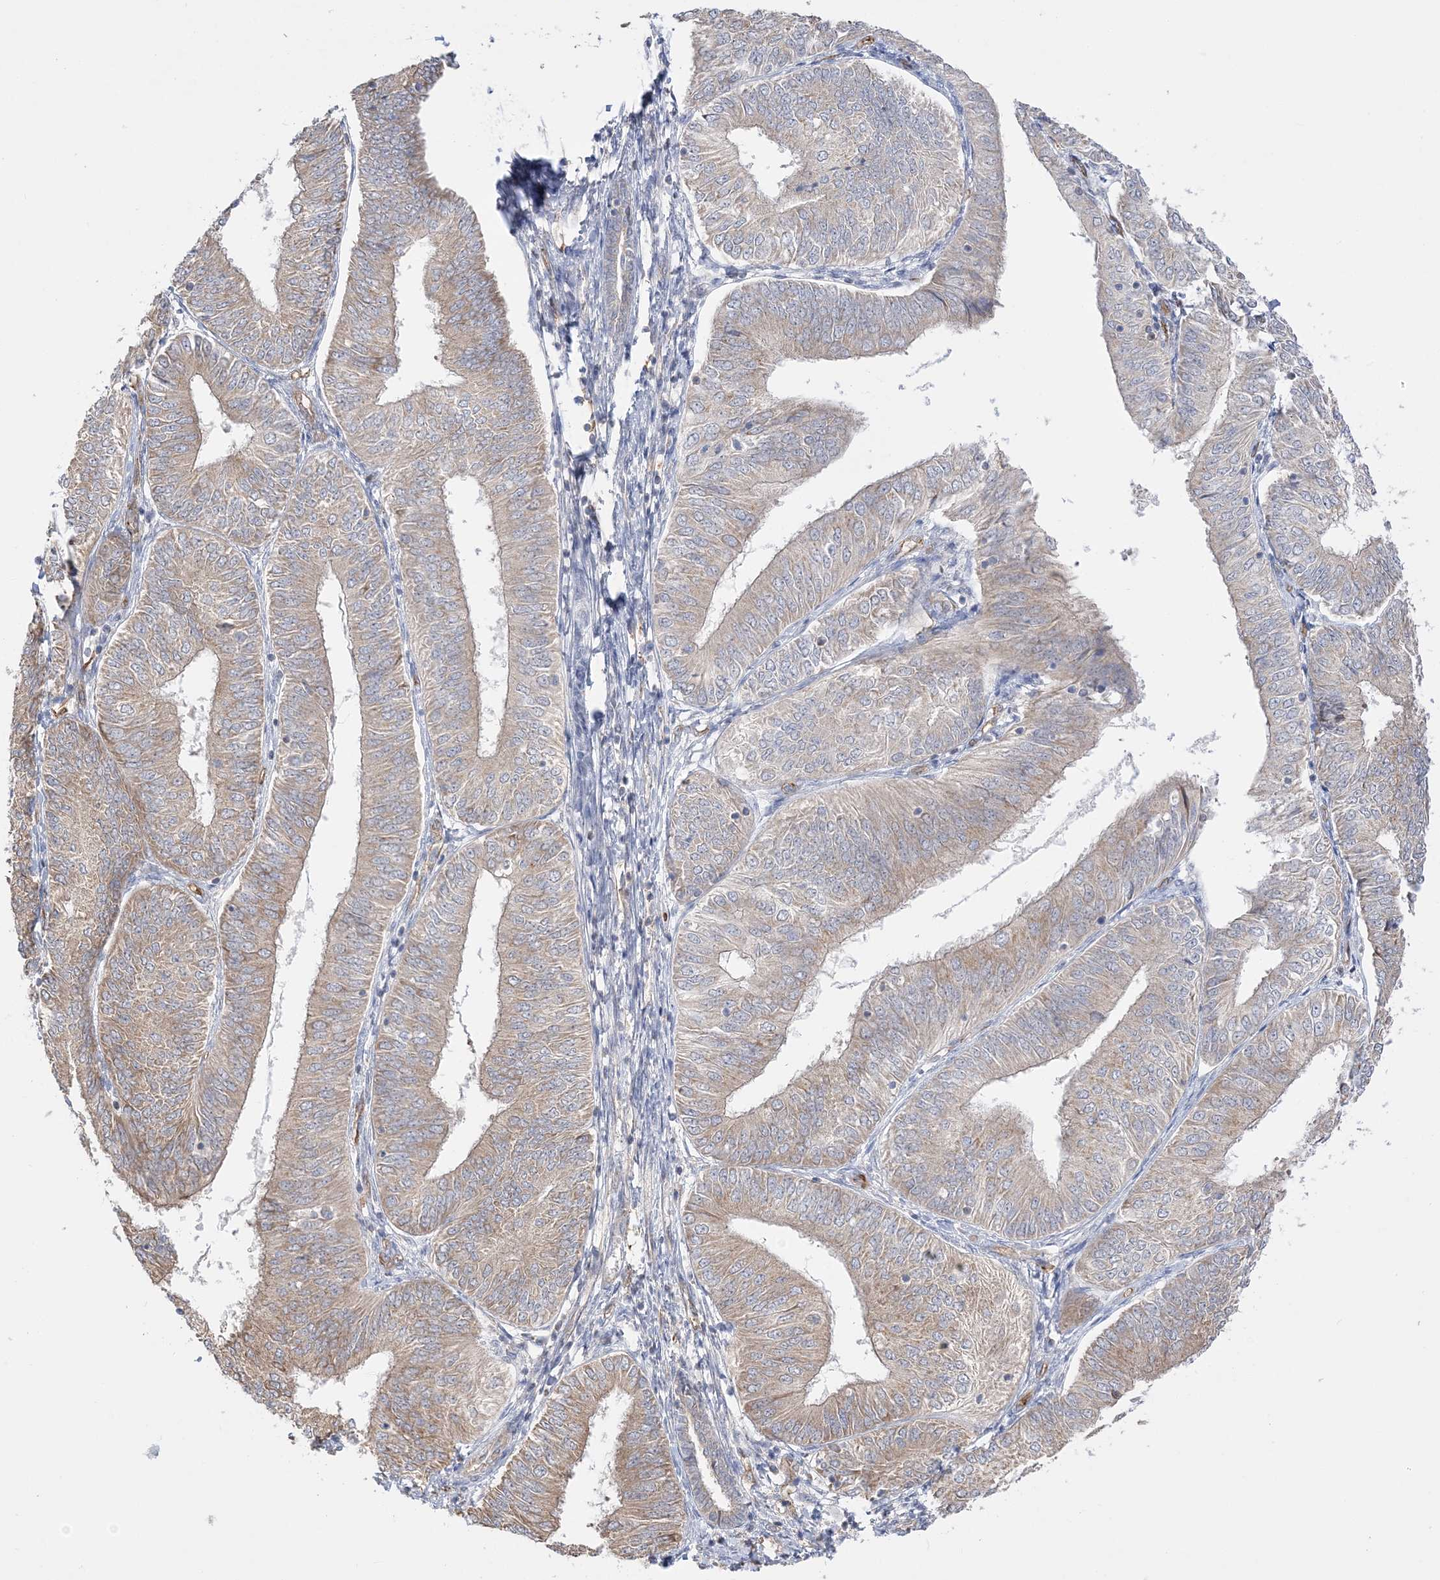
{"staining": {"intensity": "weak", "quantity": ">75%", "location": "cytoplasmic/membranous"}, "tissue": "endometrial cancer", "cell_type": "Tumor cells", "image_type": "cancer", "snomed": [{"axis": "morphology", "description": "Adenocarcinoma, NOS"}, {"axis": "topography", "description": "Endometrium"}], "caption": "A brown stain labels weak cytoplasmic/membranous positivity of a protein in adenocarcinoma (endometrial) tumor cells. (DAB (3,3'-diaminobenzidine) IHC, brown staining for protein, blue staining for nuclei).", "gene": "FARSB", "patient": {"sex": "female", "age": 58}}